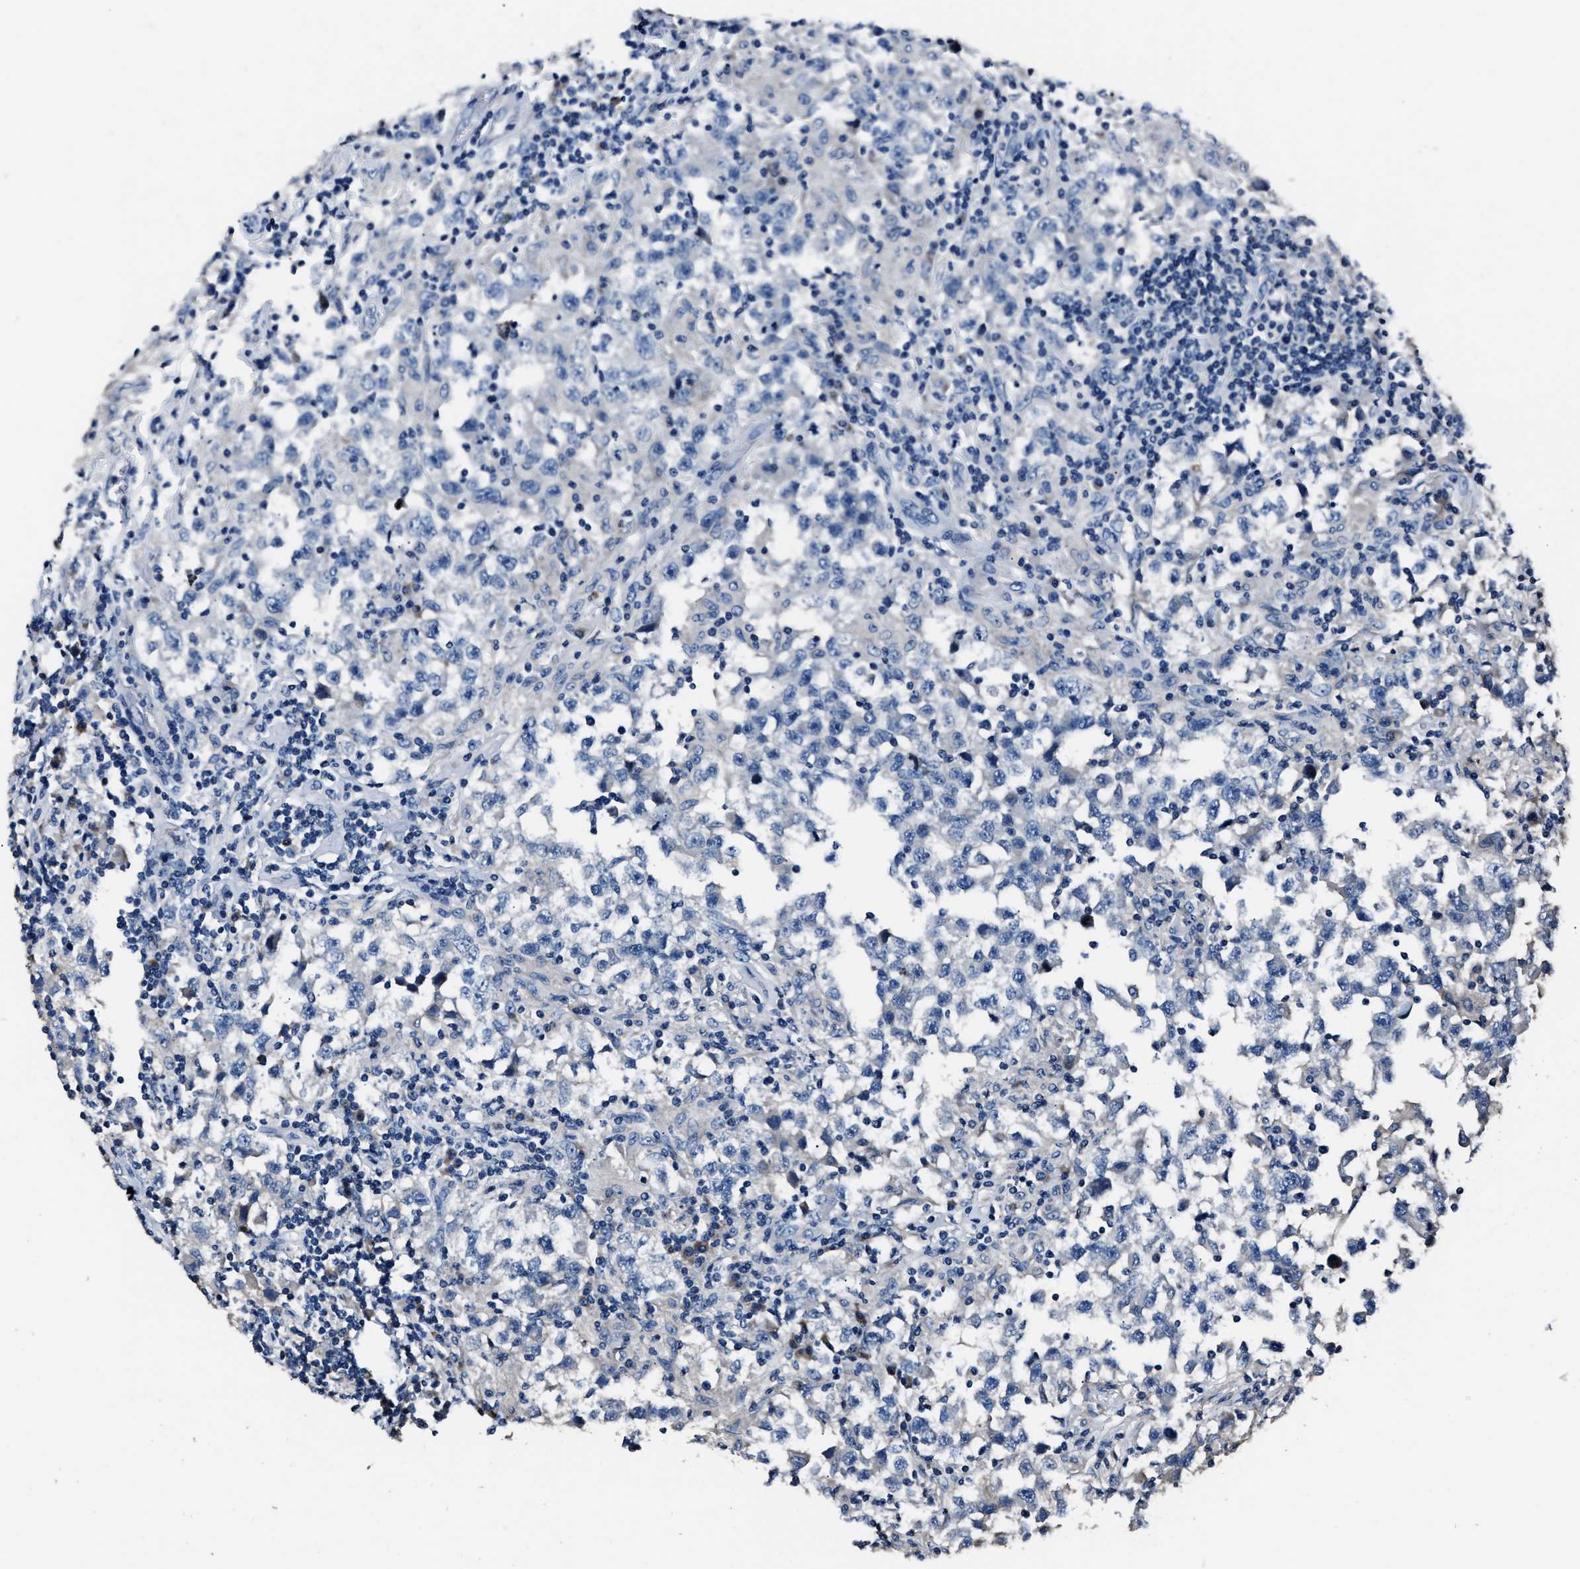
{"staining": {"intensity": "negative", "quantity": "none", "location": "none"}, "tissue": "testis cancer", "cell_type": "Tumor cells", "image_type": "cancer", "snomed": [{"axis": "morphology", "description": "Carcinoma, Embryonal, NOS"}, {"axis": "topography", "description": "Testis"}], "caption": "An immunohistochemistry (IHC) micrograph of testis cancer (embryonal carcinoma) is shown. There is no staining in tumor cells of testis cancer (embryonal carcinoma).", "gene": "DNAJC24", "patient": {"sex": "male", "age": 21}}